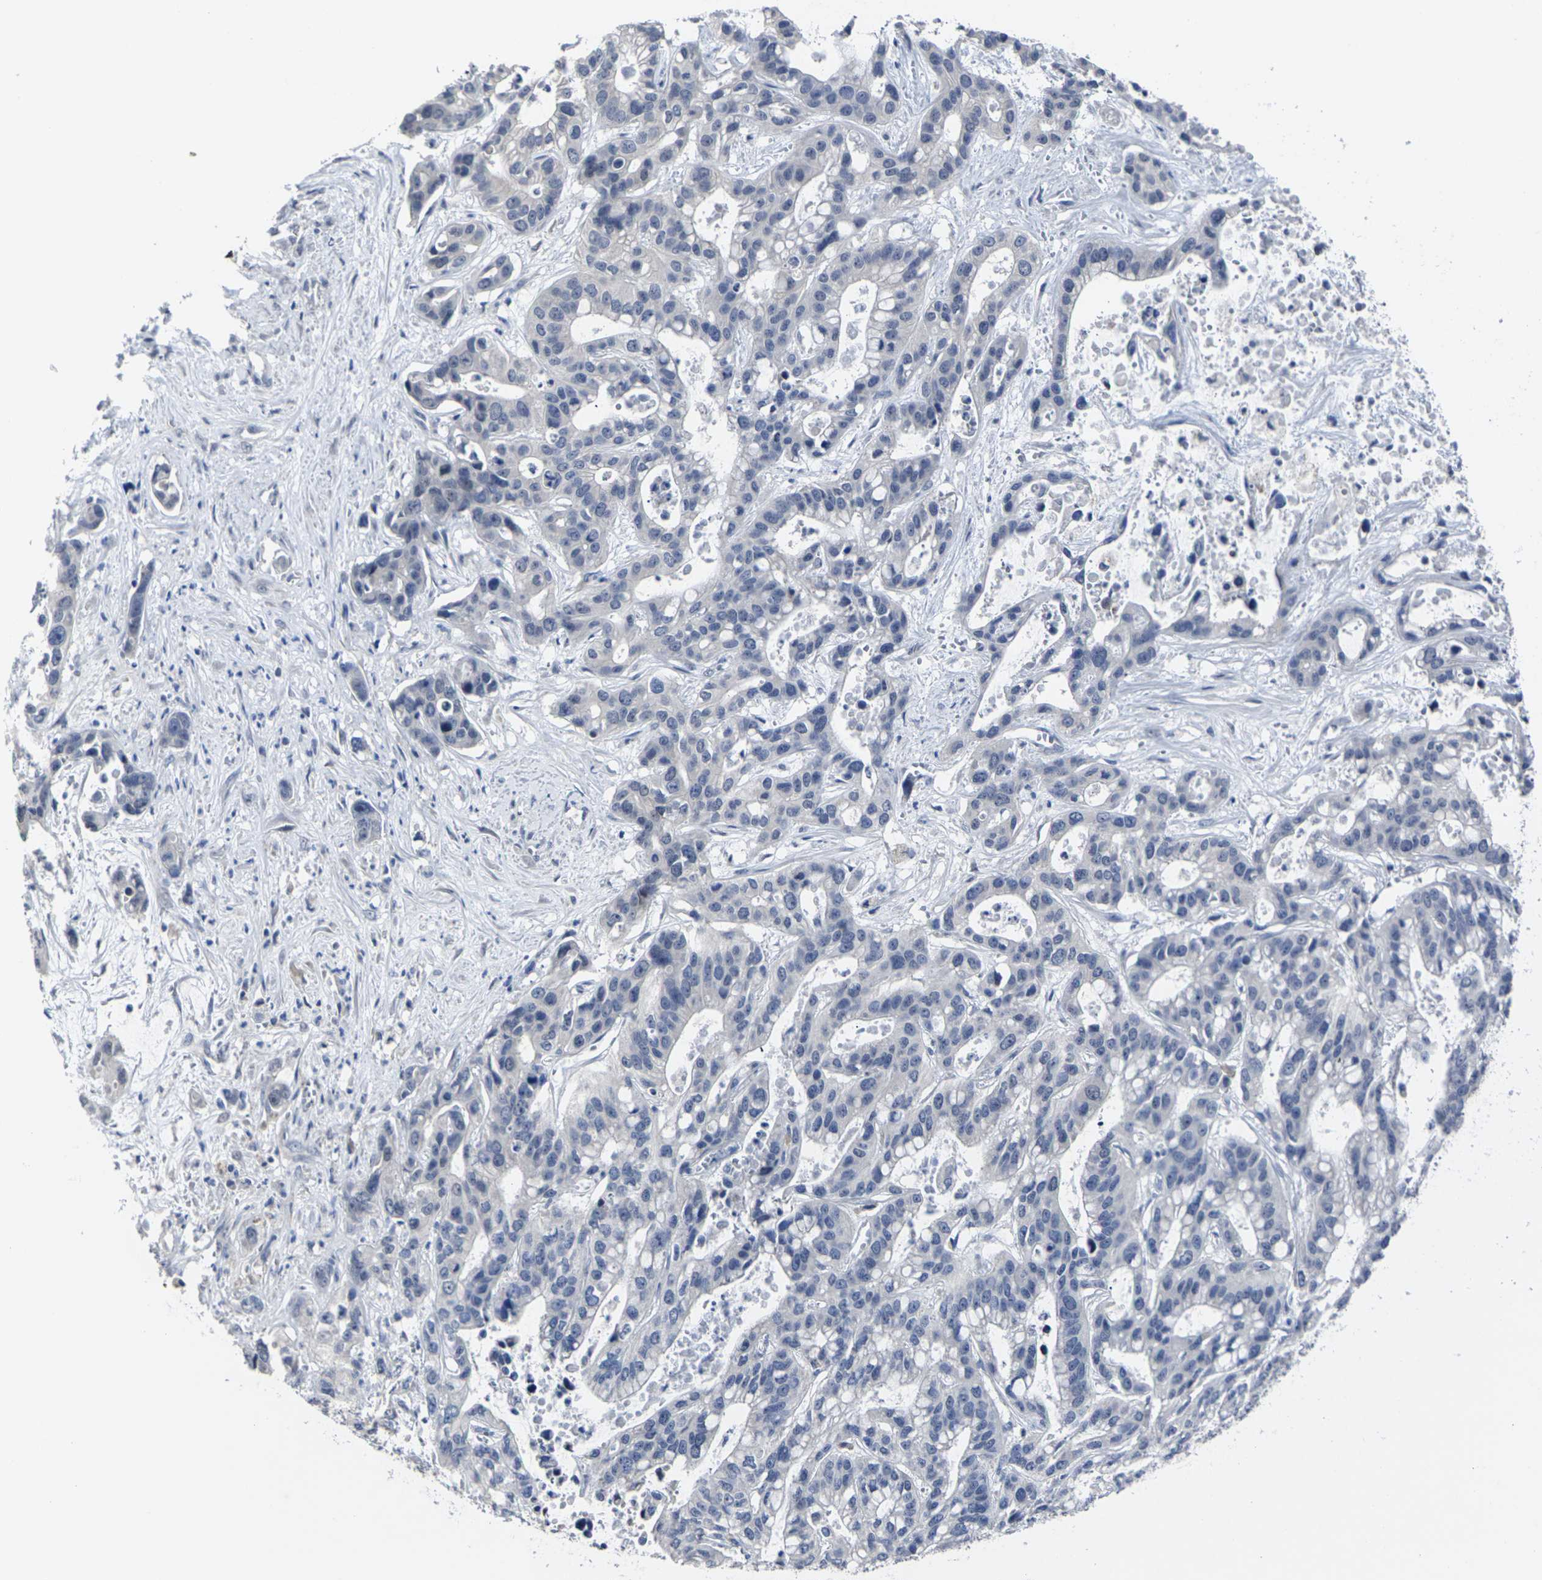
{"staining": {"intensity": "negative", "quantity": "none", "location": "none"}, "tissue": "liver cancer", "cell_type": "Tumor cells", "image_type": "cancer", "snomed": [{"axis": "morphology", "description": "Cholangiocarcinoma"}, {"axis": "topography", "description": "Liver"}], "caption": "Tumor cells show no significant expression in liver cholangiocarcinoma. The staining is performed using DAB (3,3'-diaminobenzidine) brown chromogen with nuclei counter-stained in using hematoxylin.", "gene": "MSANTD4", "patient": {"sex": "female", "age": 65}}